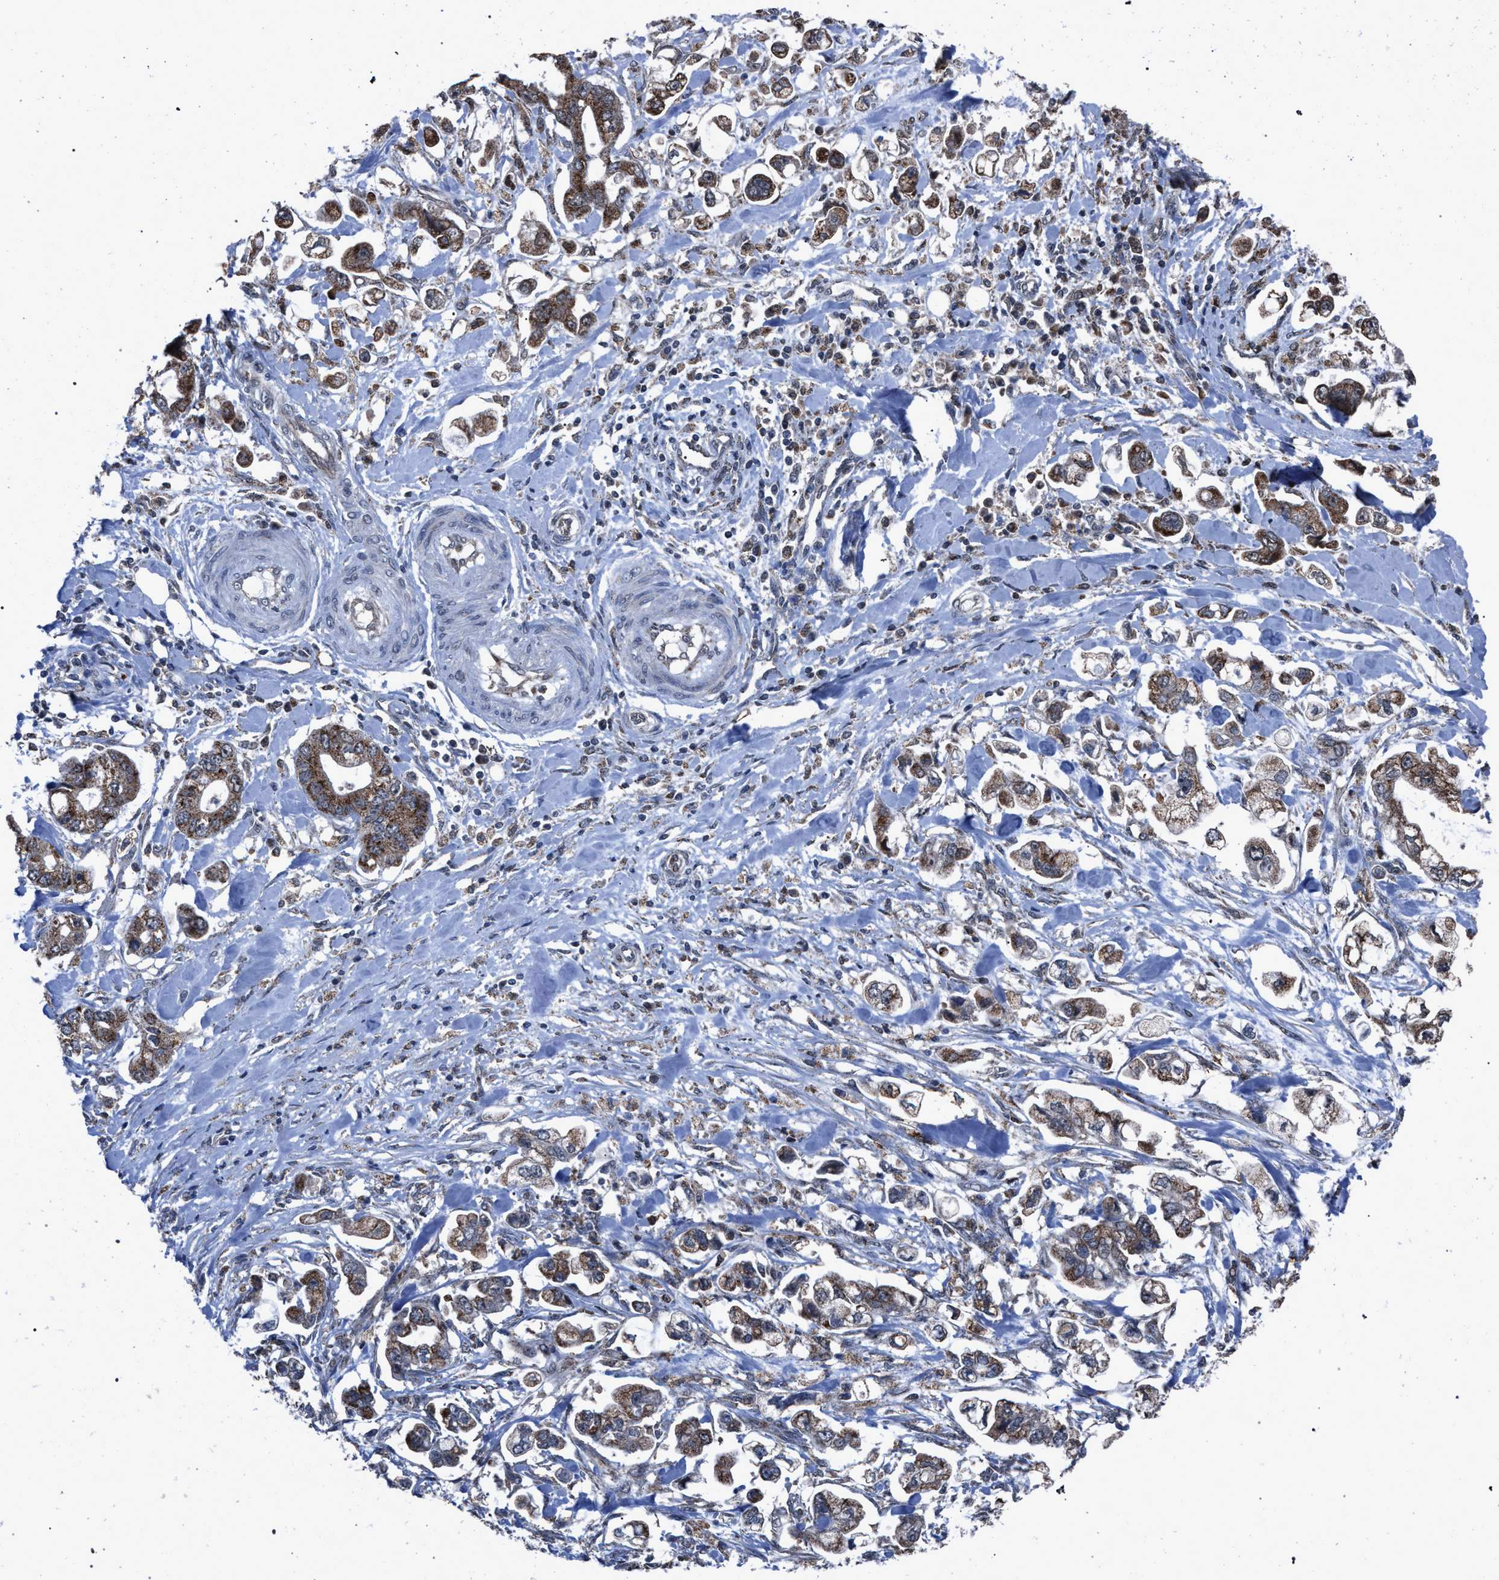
{"staining": {"intensity": "moderate", "quantity": ">75%", "location": "cytoplasmic/membranous"}, "tissue": "stomach cancer", "cell_type": "Tumor cells", "image_type": "cancer", "snomed": [{"axis": "morphology", "description": "Normal tissue, NOS"}, {"axis": "morphology", "description": "Adenocarcinoma, NOS"}, {"axis": "topography", "description": "Stomach"}], "caption": "A brown stain shows moderate cytoplasmic/membranous positivity of a protein in stomach adenocarcinoma tumor cells. The staining is performed using DAB (3,3'-diaminobenzidine) brown chromogen to label protein expression. The nuclei are counter-stained blue using hematoxylin.", "gene": "HSD17B4", "patient": {"sex": "male", "age": 62}}